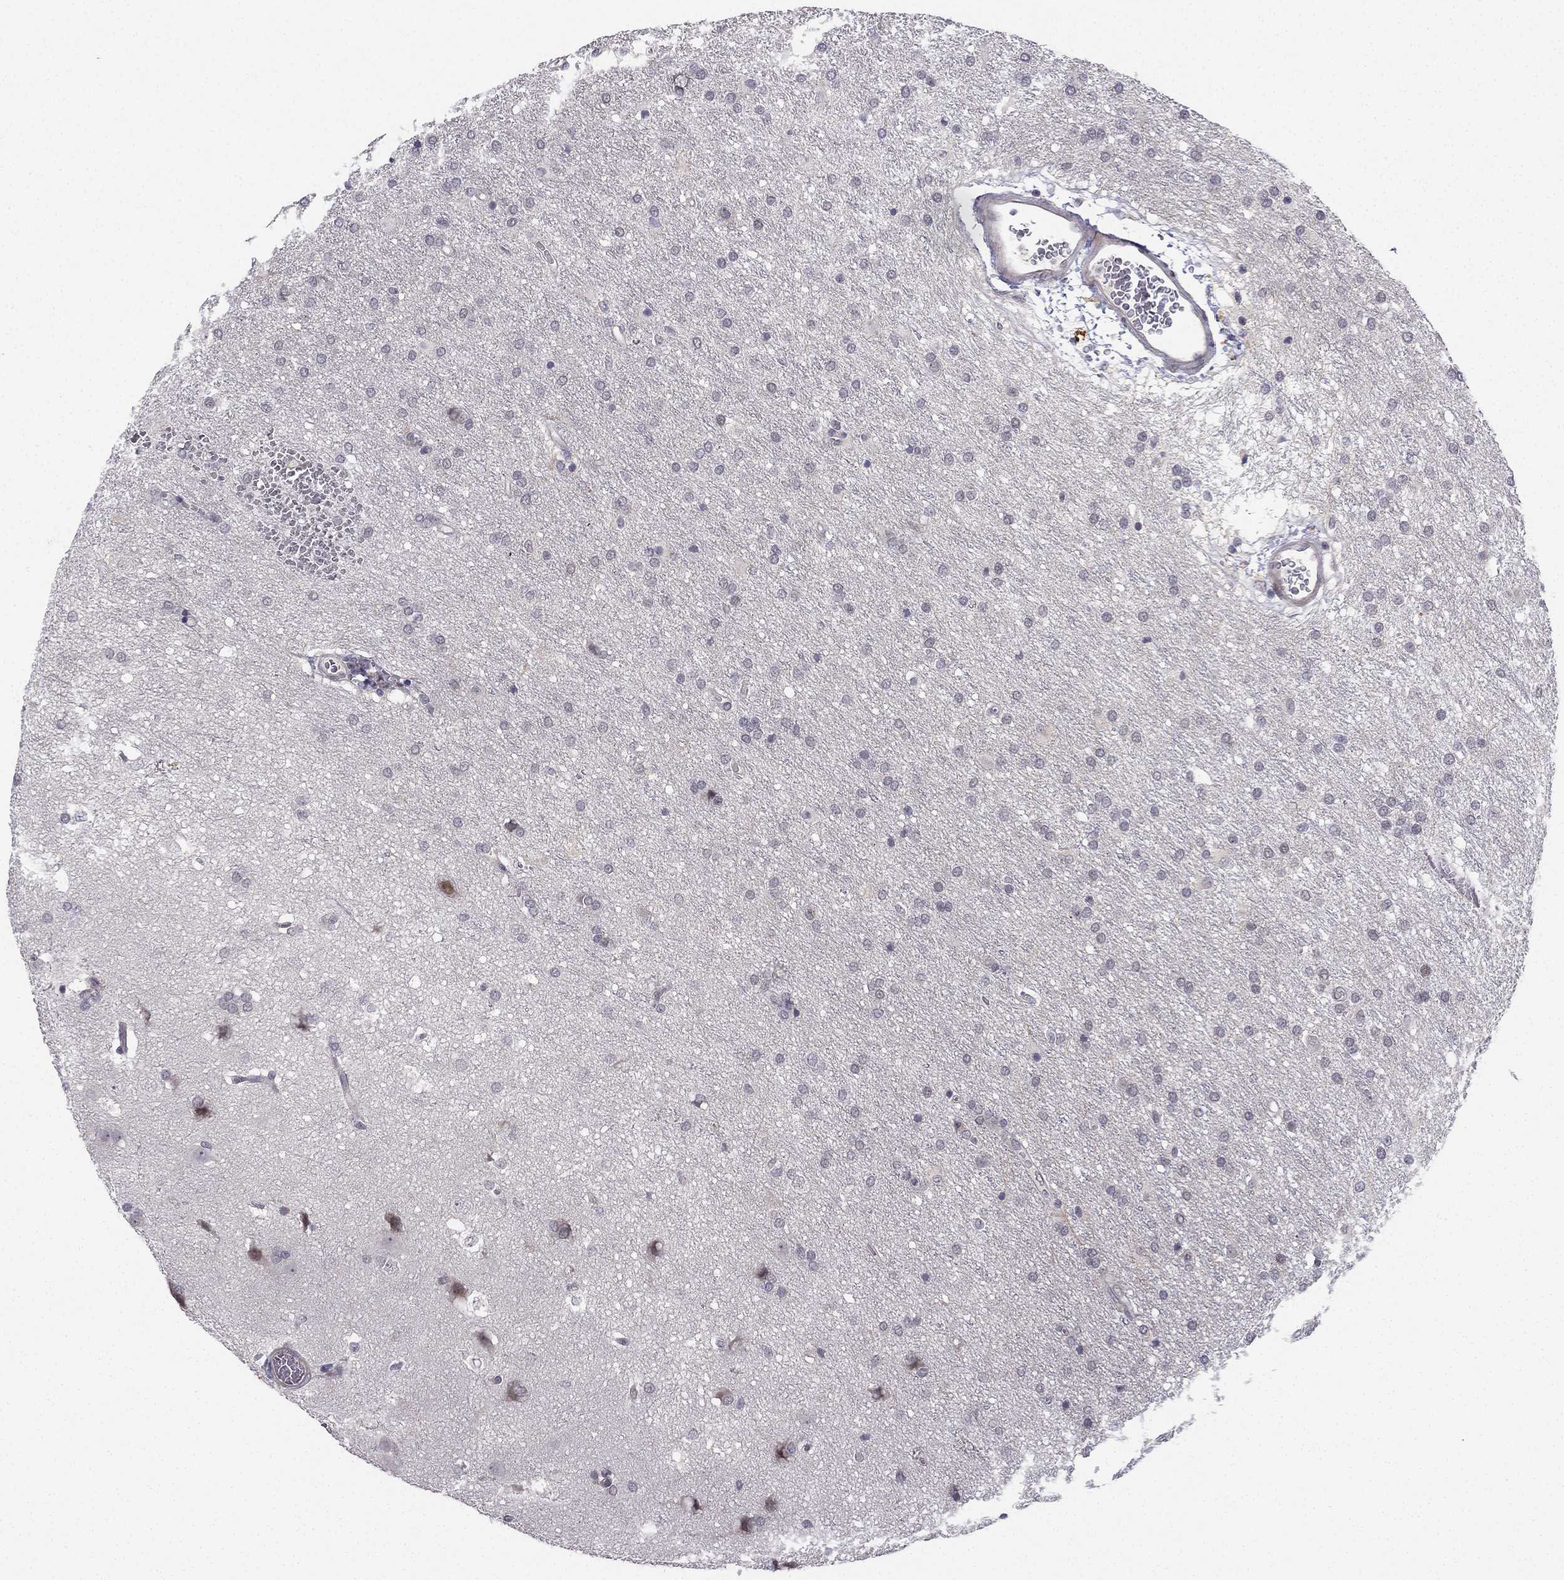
{"staining": {"intensity": "negative", "quantity": "none", "location": "none"}, "tissue": "glioma", "cell_type": "Tumor cells", "image_type": "cancer", "snomed": [{"axis": "morphology", "description": "Glioma, malignant, Low grade"}, {"axis": "topography", "description": "Brain"}], "caption": "A micrograph of malignant glioma (low-grade) stained for a protein shows no brown staining in tumor cells.", "gene": "CHST8", "patient": {"sex": "female", "age": 32}}